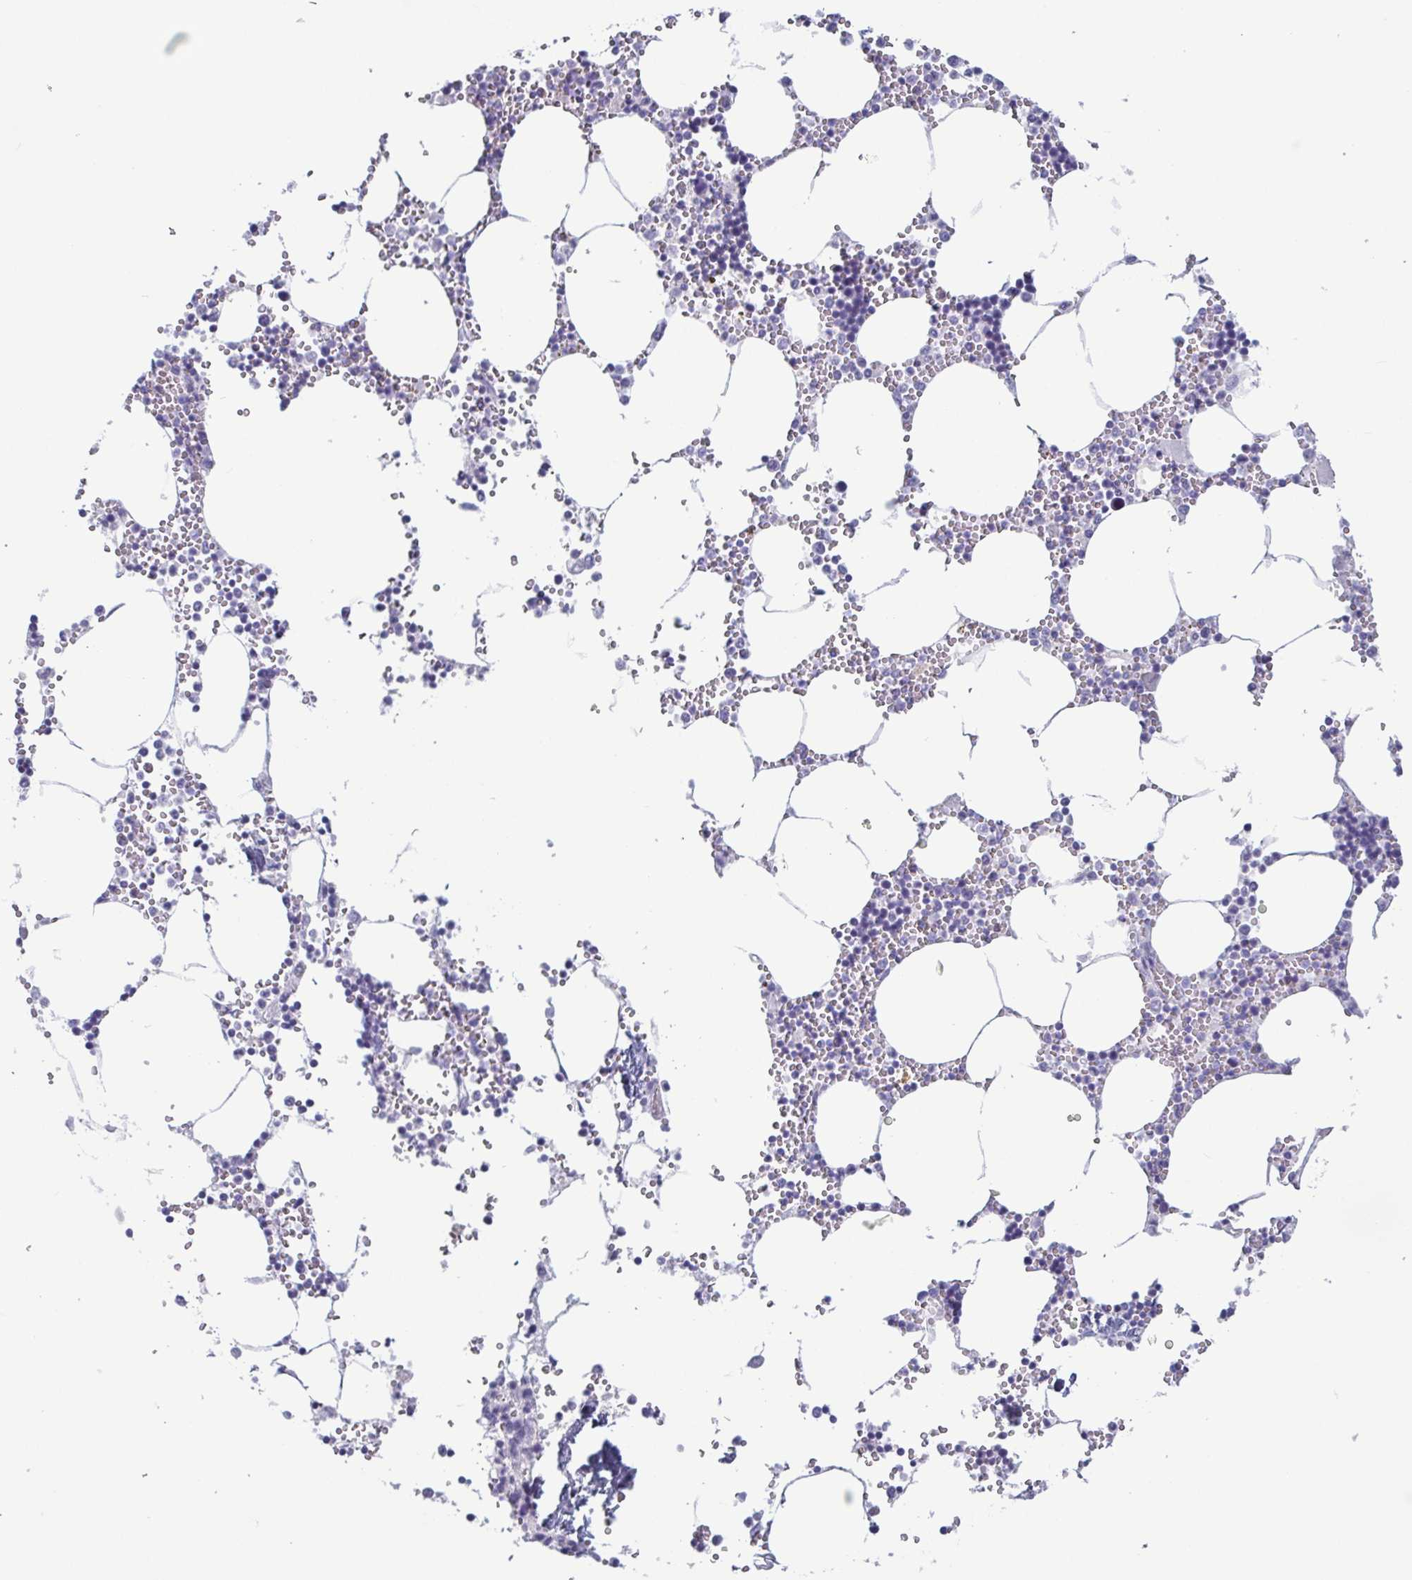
{"staining": {"intensity": "negative", "quantity": "none", "location": "none"}, "tissue": "bone marrow", "cell_type": "Hematopoietic cells", "image_type": "normal", "snomed": [{"axis": "morphology", "description": "Normal tissue, NOS"}, {"axis": "topography", "description": "Bone marrow"}], "caption": "A micrograph of bone marrow stained for a protein reveals no brown staining in hematopoietic cells. The staining is performed using DAB brown chromogen with nuclei counter-stained in using hematoxylin.", "gene": "KRT10", "patient": {"sex": "male", "age": 54}}